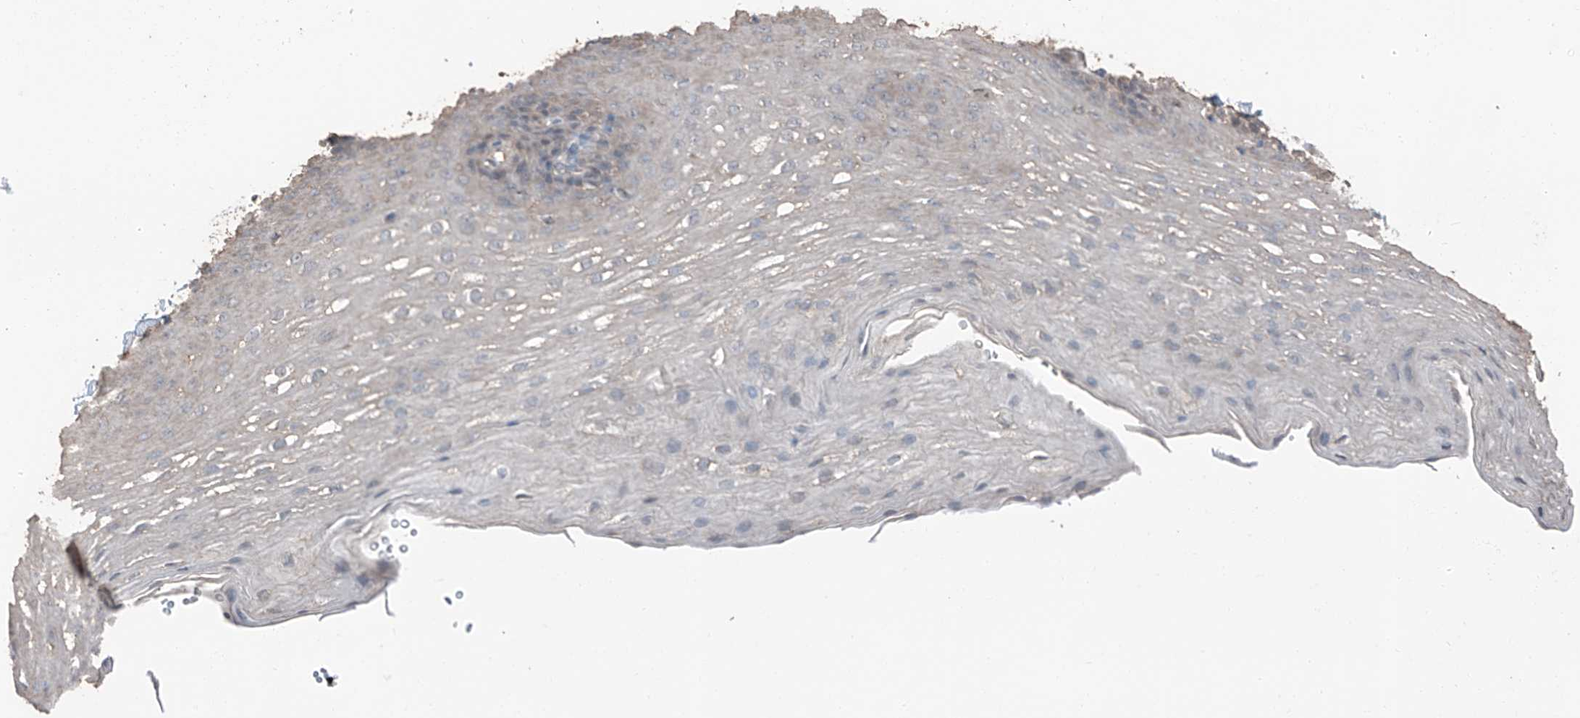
{"staining": {"intensity": "negative", "quantity": "none", "location": "none"}, "tissue": "esophagus", "cell_type": "Squamous epithelial cells", "image_type": "normal", "snomed": [{"axis": "morphology", "description": "Normal tissue, NOS"}, {"axis": "topography", "description": "Esophagus"}], "caption": "Image shows no protein expression in squamous epithelial cells of normal esophagus. (DAB (3,3'-diaminobenzidine) immunohistochemistry (IHC), high magnification).", "gene": "MAMLD1", "patient": {"sex": "female", "age": 66}}